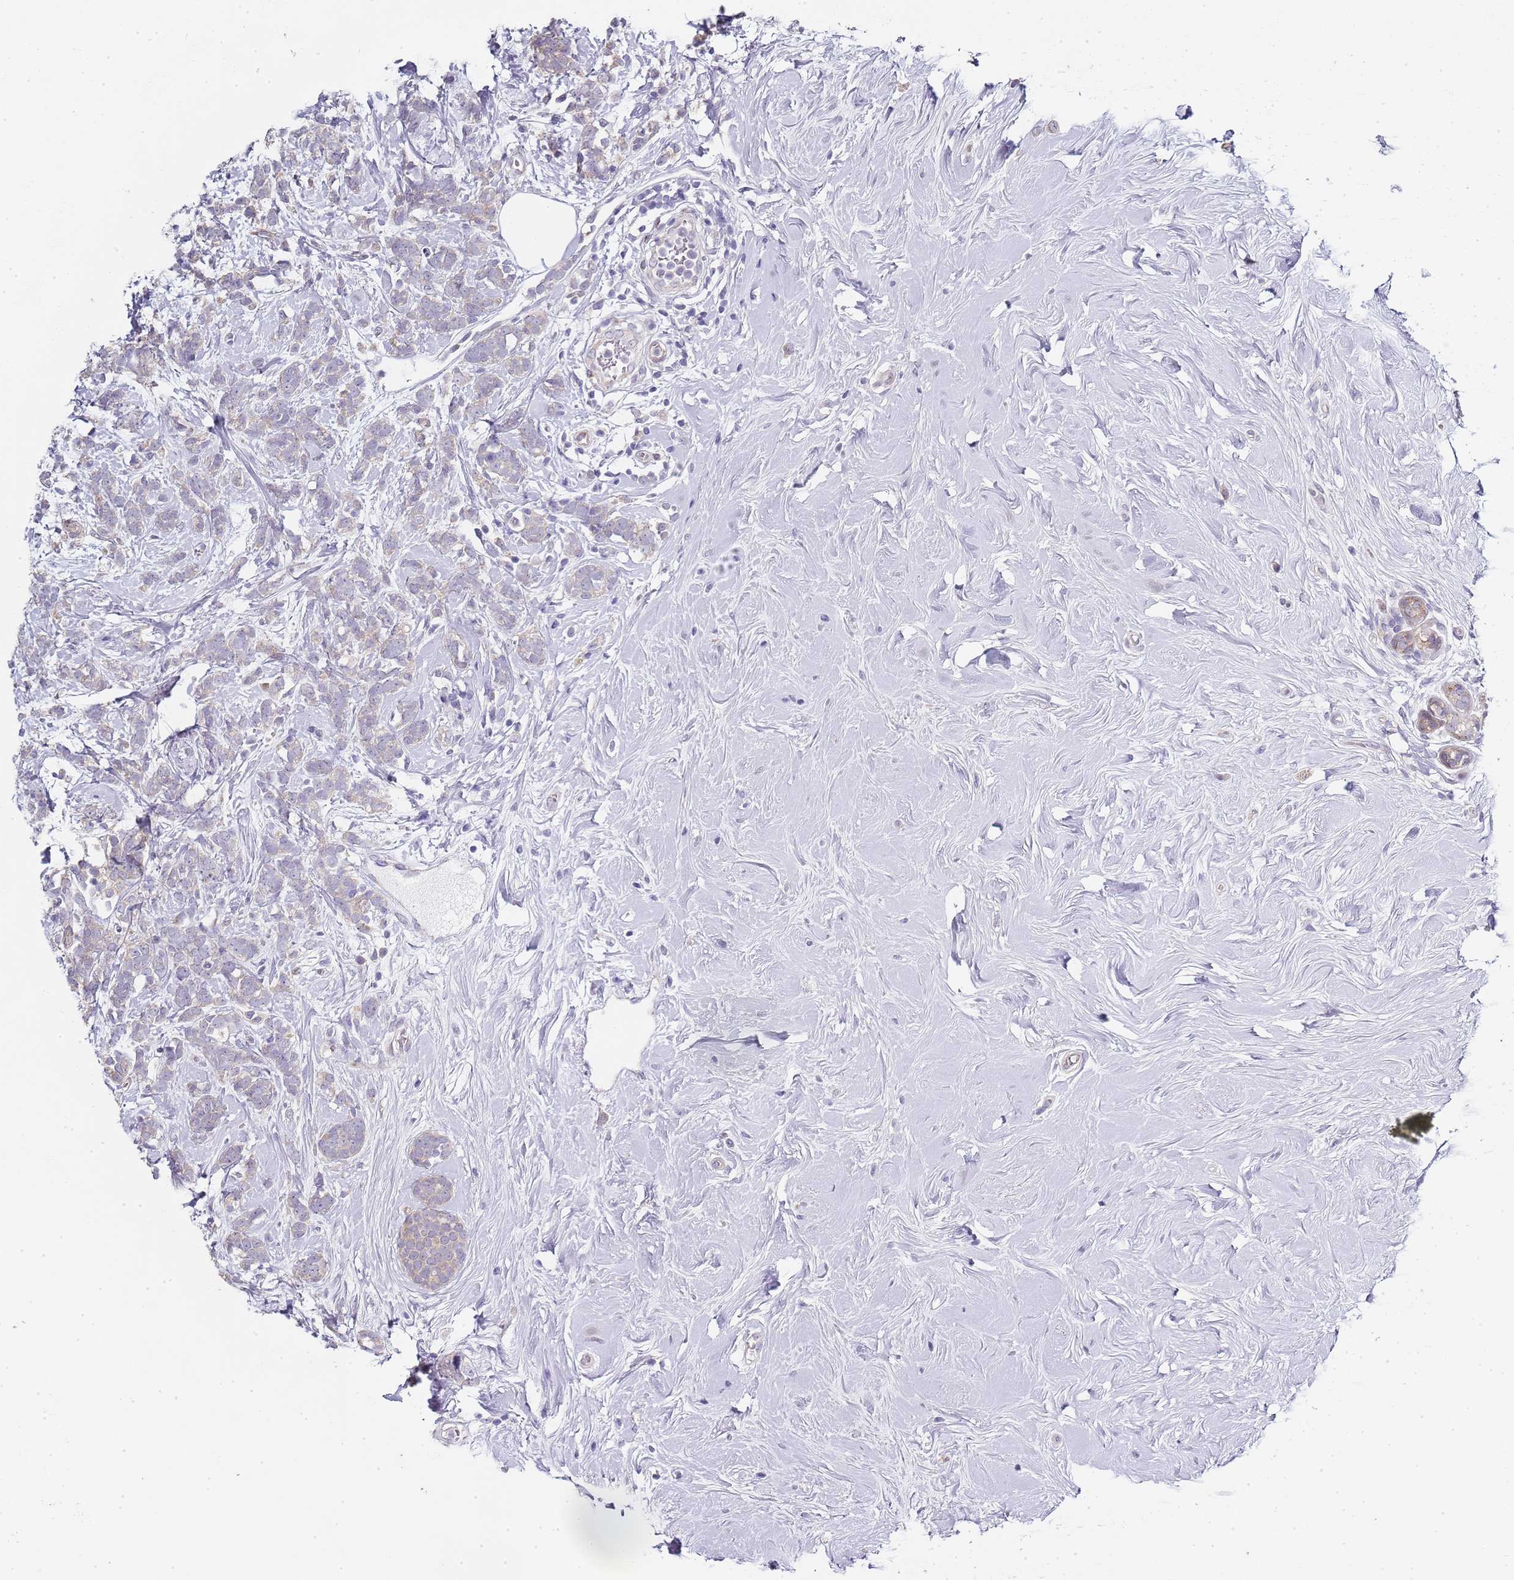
{"staining": {"intensity": "weak", "quantity": "<25%", "location": "cytoplasmic/membranous"}, "tissue": "breast cancer", "cell_type": "Tumor cells", "image_type": "cancer", "snomed": [{"axis": "morphology", "description": "Lobular carcinoma"}, {"axis": "topography", "description": "Breast"}], "caption": "Breast cancer stained for a protein using immunohistochemistry displays no expression tumor cells.", "gene": "TBC1D9", "patient": {"sex": "female", "age": 58}}